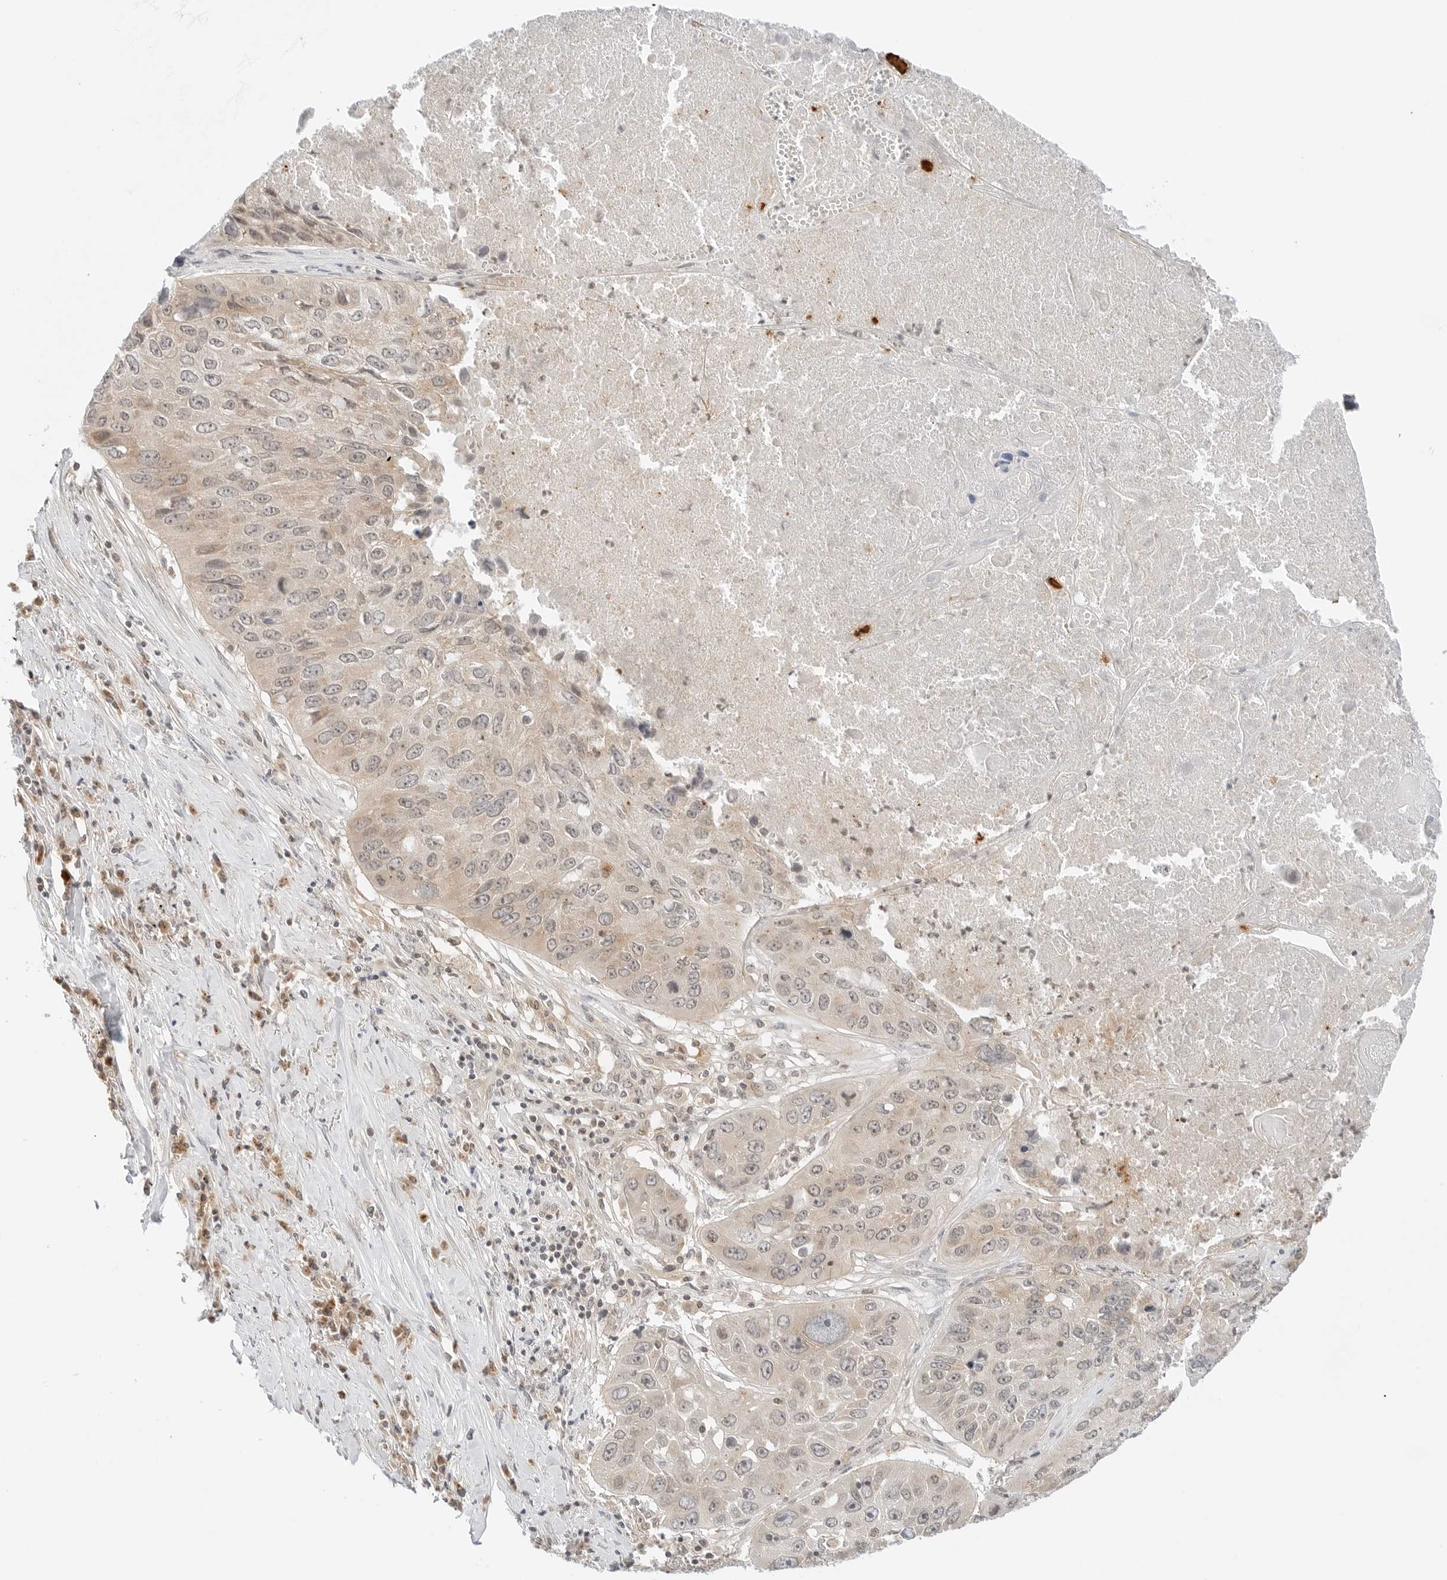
{"staining": {"intensity": "weak", "quantity": "25%-75%", "location": "cytoplasmic/membranous,nuclear"}, "tissue": "lung cancer", "cell_type": "Tumor cells", "image_type": "cancer", "snomed": [{"axis": "morphology", "description": "Squamous cell carcinoma, NOS"}, {"axis": "topography", "description": "Lung"}], "caption": "DAB (3,3'-diaminobenzidine) immunohistochemical staining of lung cancer (squamous cell carcinoma) demonstrates weak cytoplasmic/membranous and nuclear protein positivity in about 25%-75% of tumor cells. (Stains: DAB (3,3'-diaminobenzidine) in brown, nuclei in blue, Microscopy: brightfield microscopy at high magnification).", "gene": "IQCC", "patient": {"sex": "male", "age": 61}}